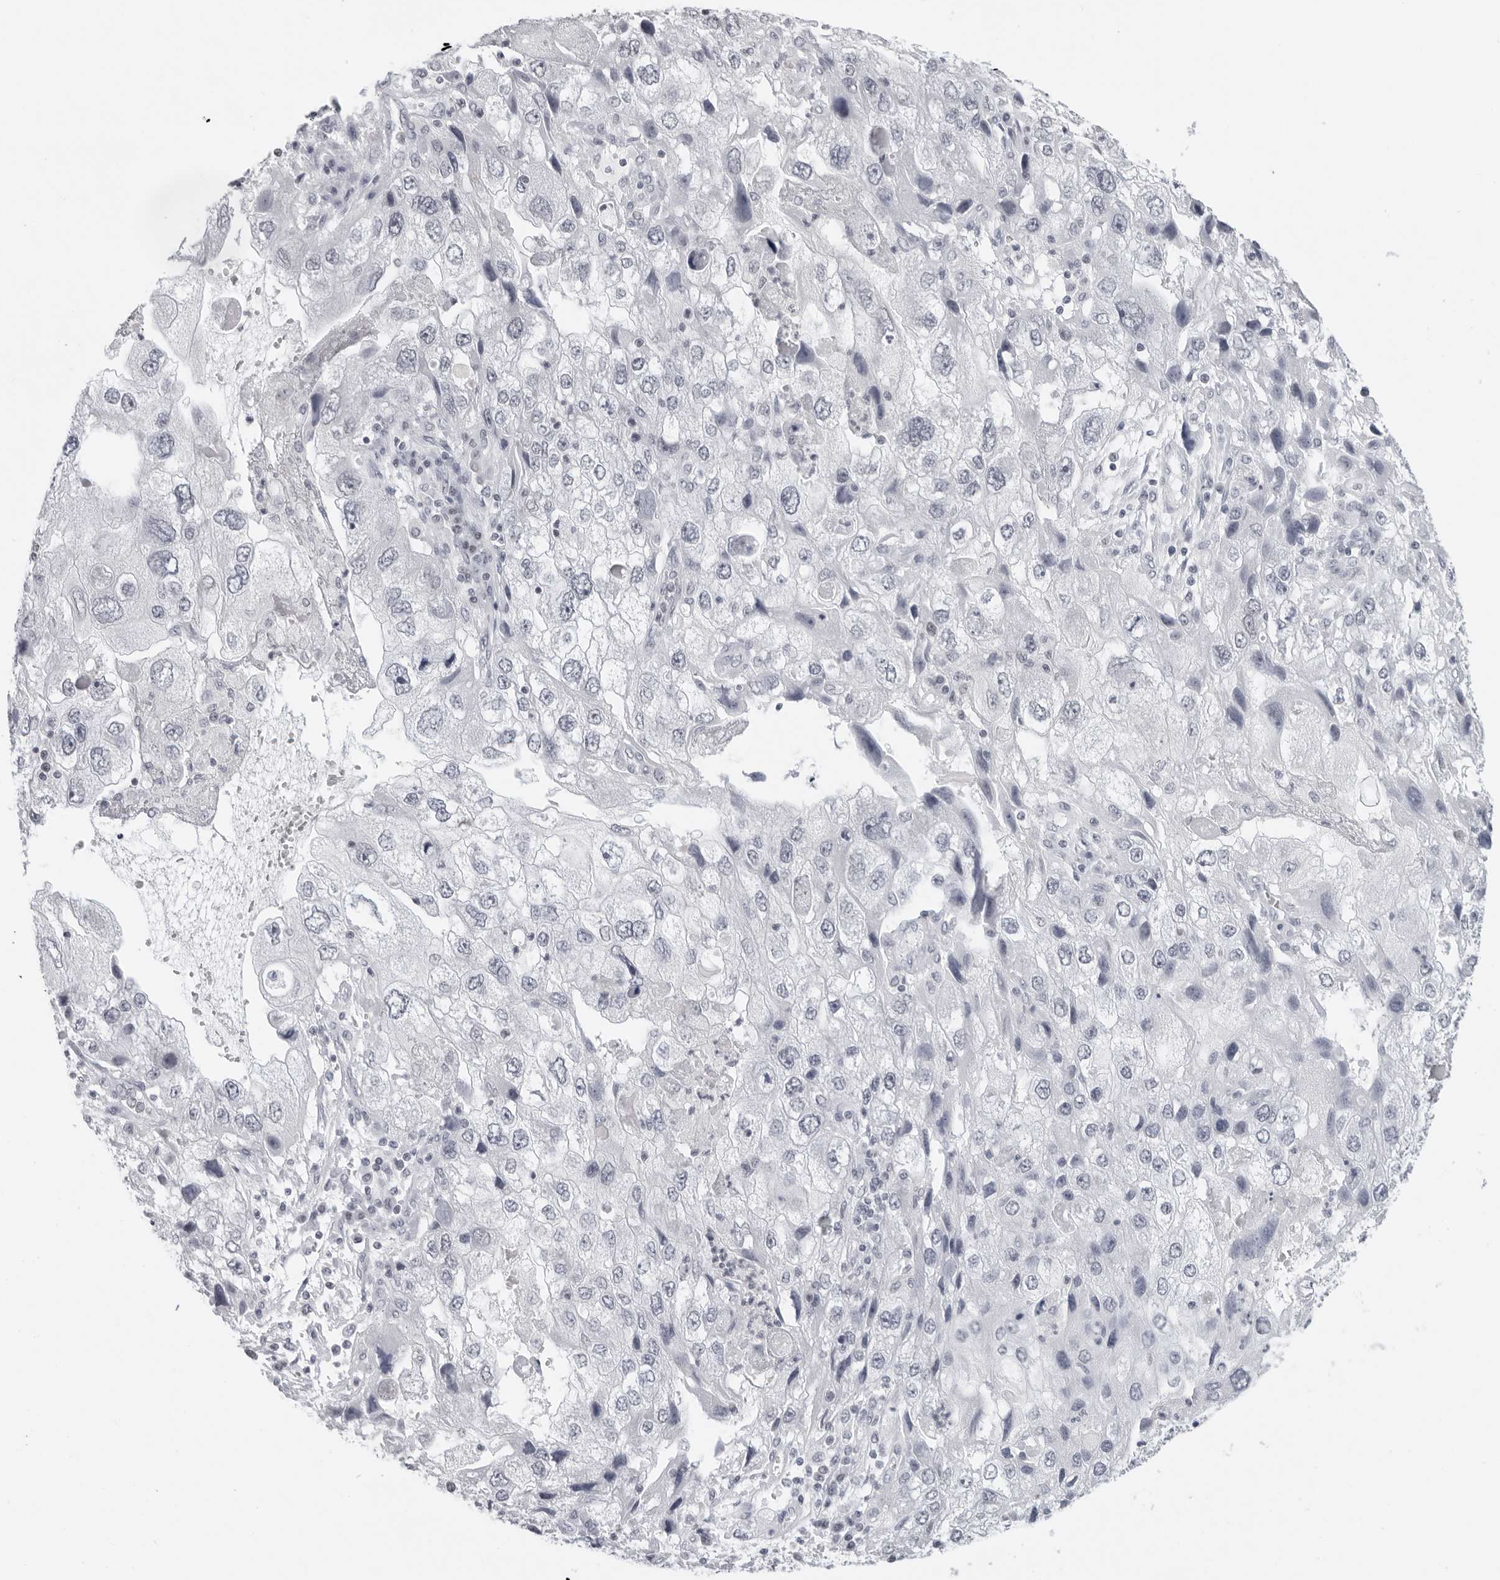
{"staining": {"intensity": "negative", "quantity": "none", "location": "none"}, "tissue": "endometrial cancer", "cell_type": "Tumor cells", "image_type": "cancer", "snomed": [{"axis": "morphology", "description": "Adenocarcinoma, NOS"}, {"axis": "topography", "description": "Endometrium"}], "caption": "Tumor cells show no significant protein positivity in endometrial cancer.", "gene": "FLG2", "patient": {"sex": "female", "age": 49}}